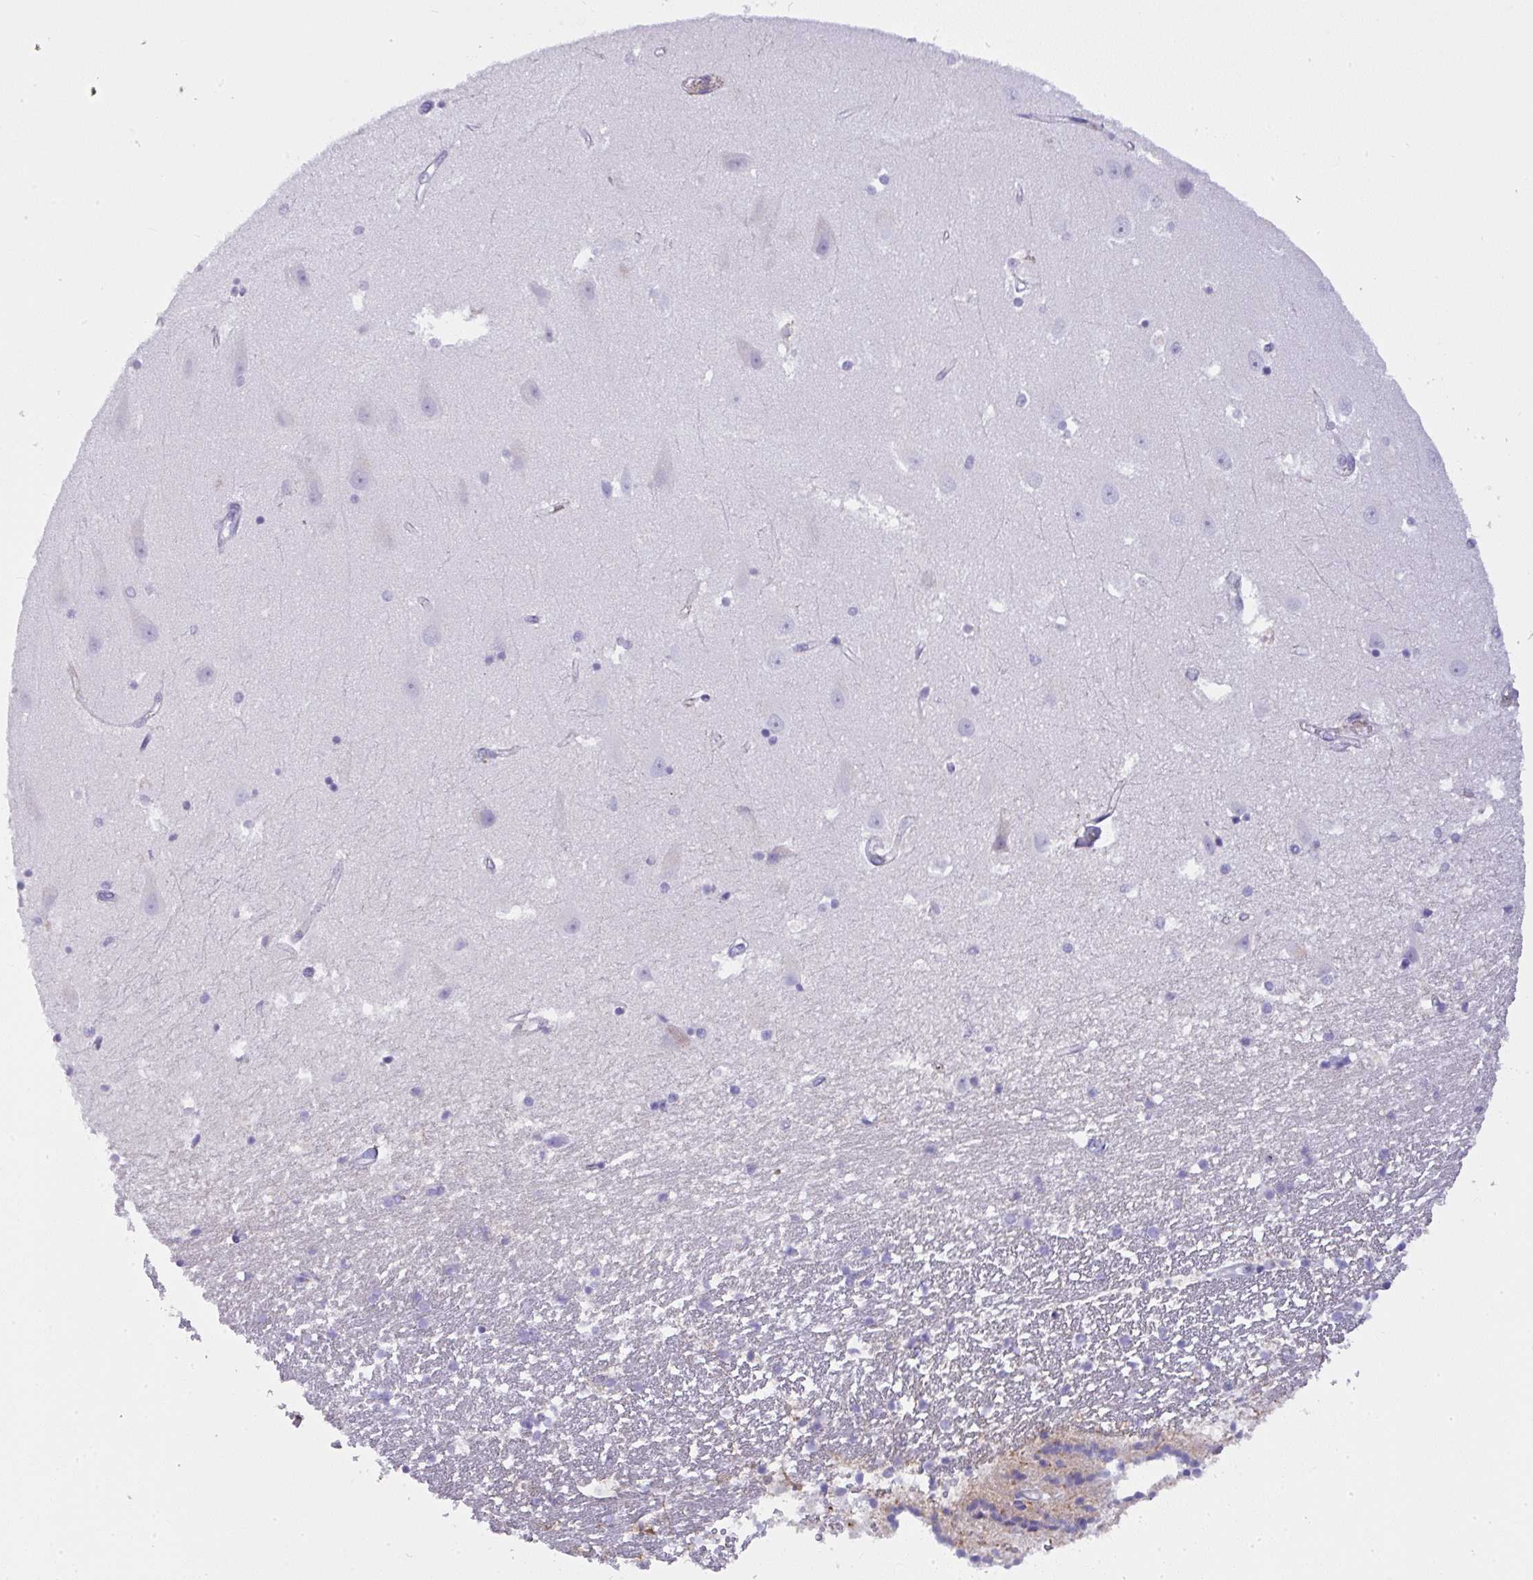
{"staining": {"intensity": "negative", "quantity": "none", "location": "none"}, "tissue": "hippocampus", "cell_type": "Glial cells", "image_type": "normal", "snomed": [{"axis": "morphology", "description": "Normal tissue, NOS"}, {"axis": "topography", "description": "Hippocampus"}], "caption": "Photomicrograph shows no protein expression in glial cells of normal hippocampus. (DAB (3,3'-diaminobenzidine) IHC with hematoxylin counter stain).", "gene": "SMYD5", "patient": {"sex": "male", "age": 63}}